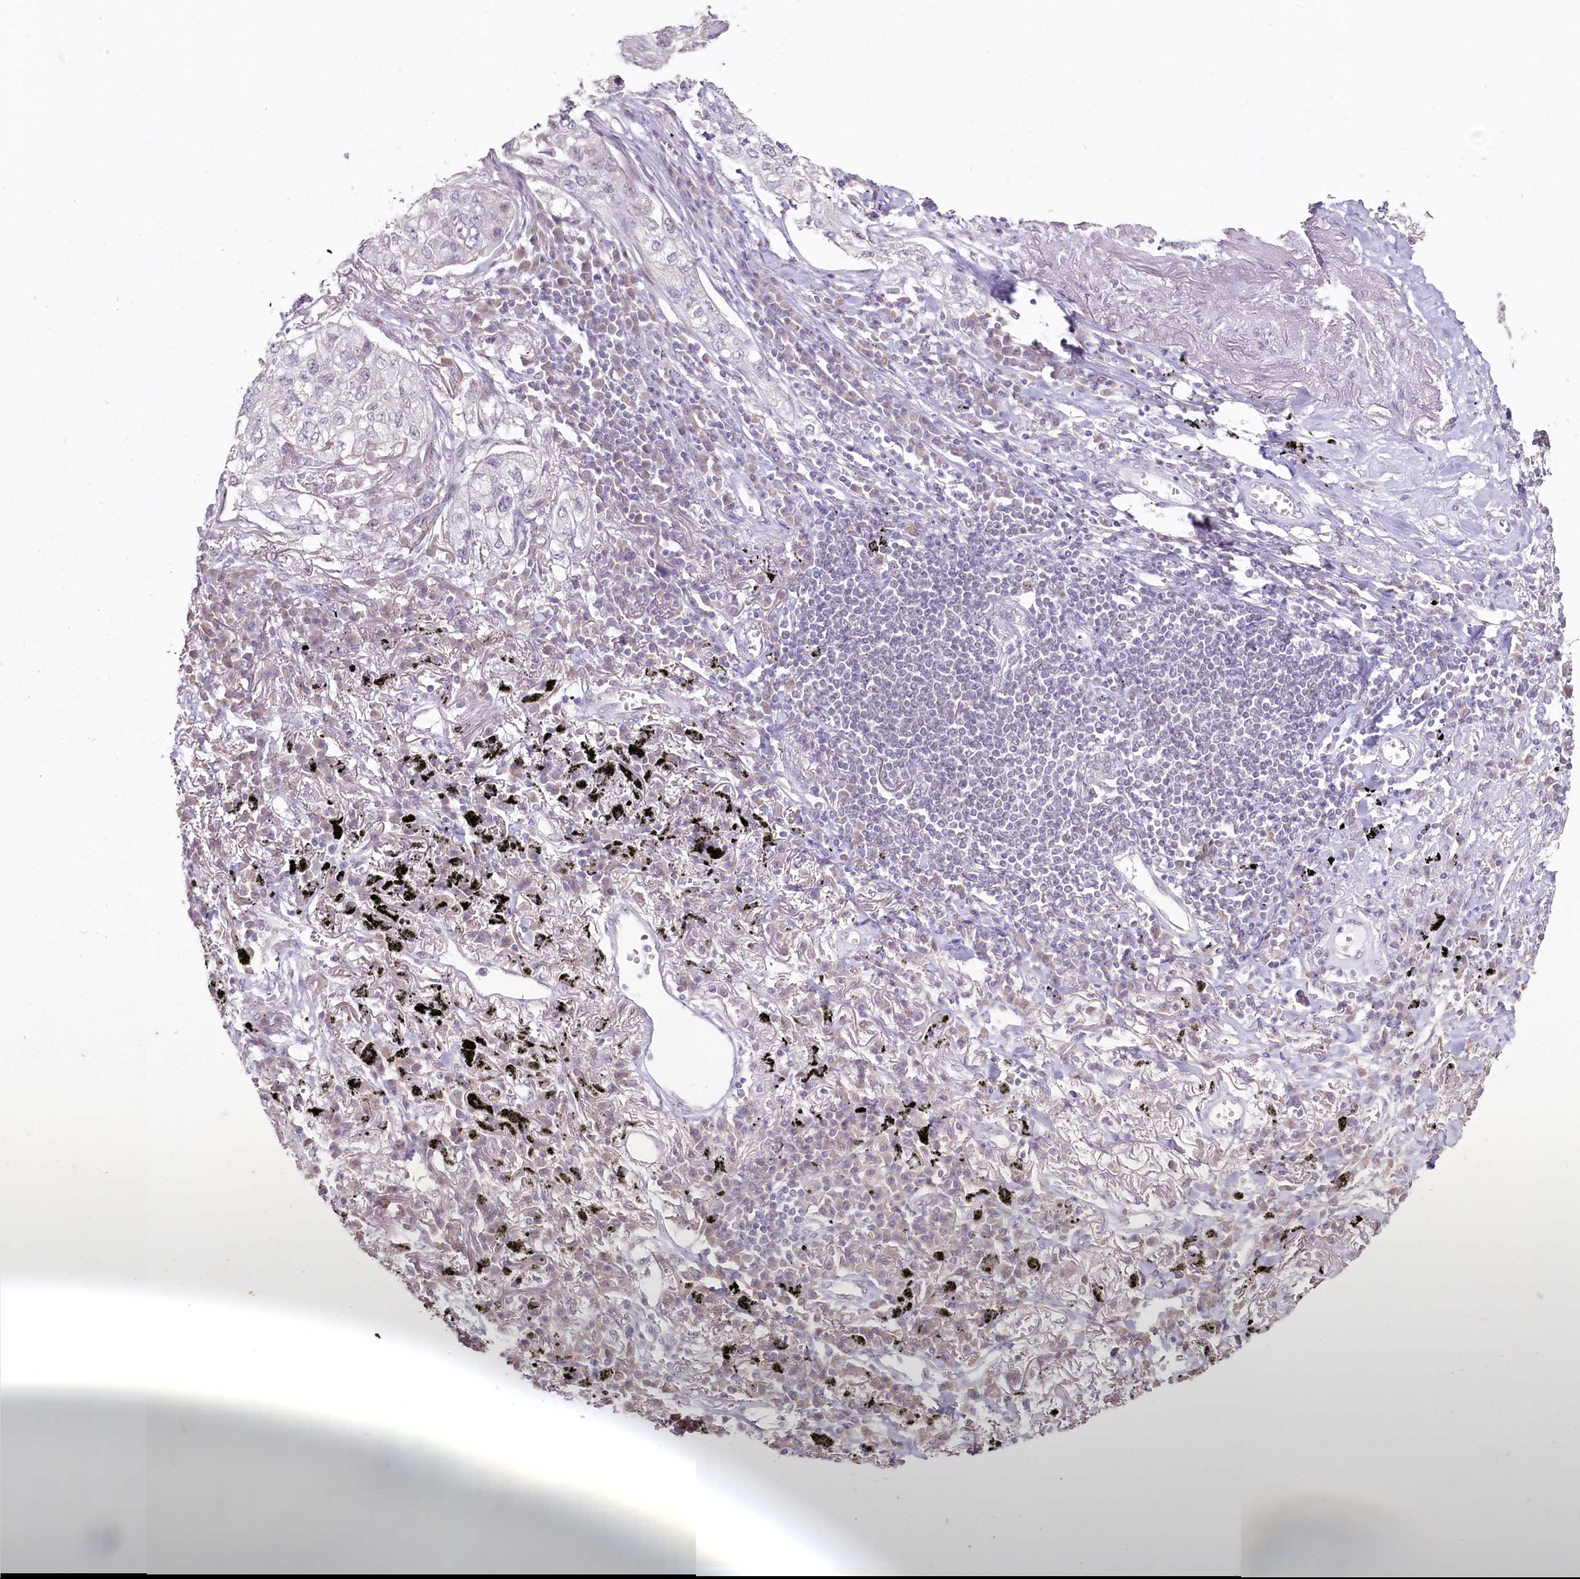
{"staining": {"intensity": "negative", "quantity": "none", "location": "none"}, "tissue": "lung cancer", "cell_type": "Tumor cells", "image_type": "cancer", "snomed": [{"axis": "morphology", "description": "Adenocarcinoma, NOS"}, {"axis": "topography", "description": "Lung"}], "caption": "High magnification brightfield microscopy of lung adenocarcinoma stained with DAB (3,3'-diaminobenzidine) (brown) and counterstained with hematoxylin (blue): tumor cells show no significant expression.", "gene": "HPD", "patient": {"sex": "male", "age": 65}}